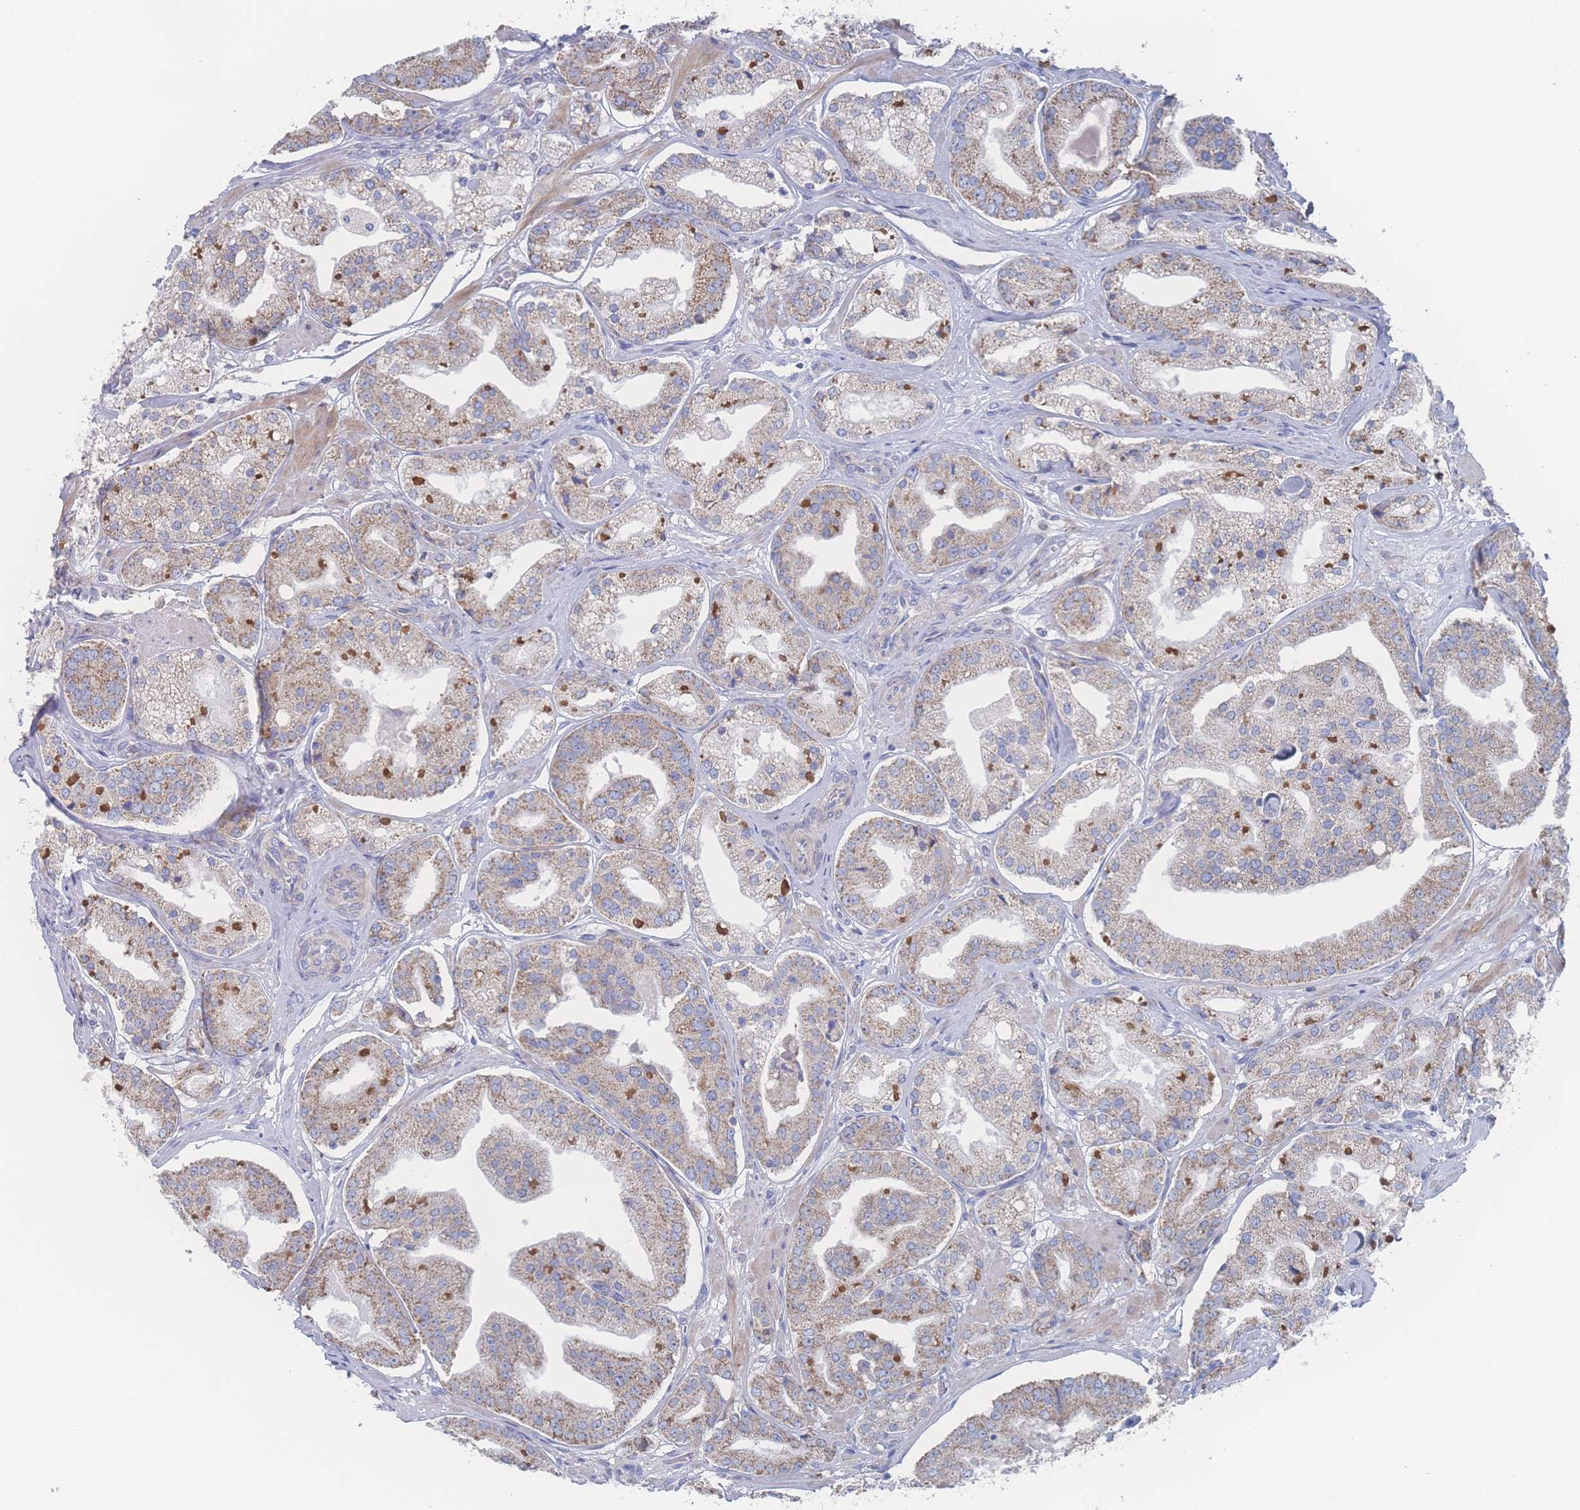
{"staining": {"intensity": "moderate", "quantity": "25%-75%", "location": "cytoplasmic/membranous"}, "tissue": "prostate cancer", "cell_type": "Tumor cells", "image_type": "cancer", "snomed": [{"axis": "morphology", "description": "Adenocarcinoma, High grade"}, {"axis": "topography", "description": "Prostate"}], "caption": "A histopathology image of prostate adenocarcinoma (high-grade) stained for a protein exhibits moderate cytoplasmic/membranous brown staining in tumor cells.", "gene": "SNPH", "patient": {"sex": "male", "age": 63}}